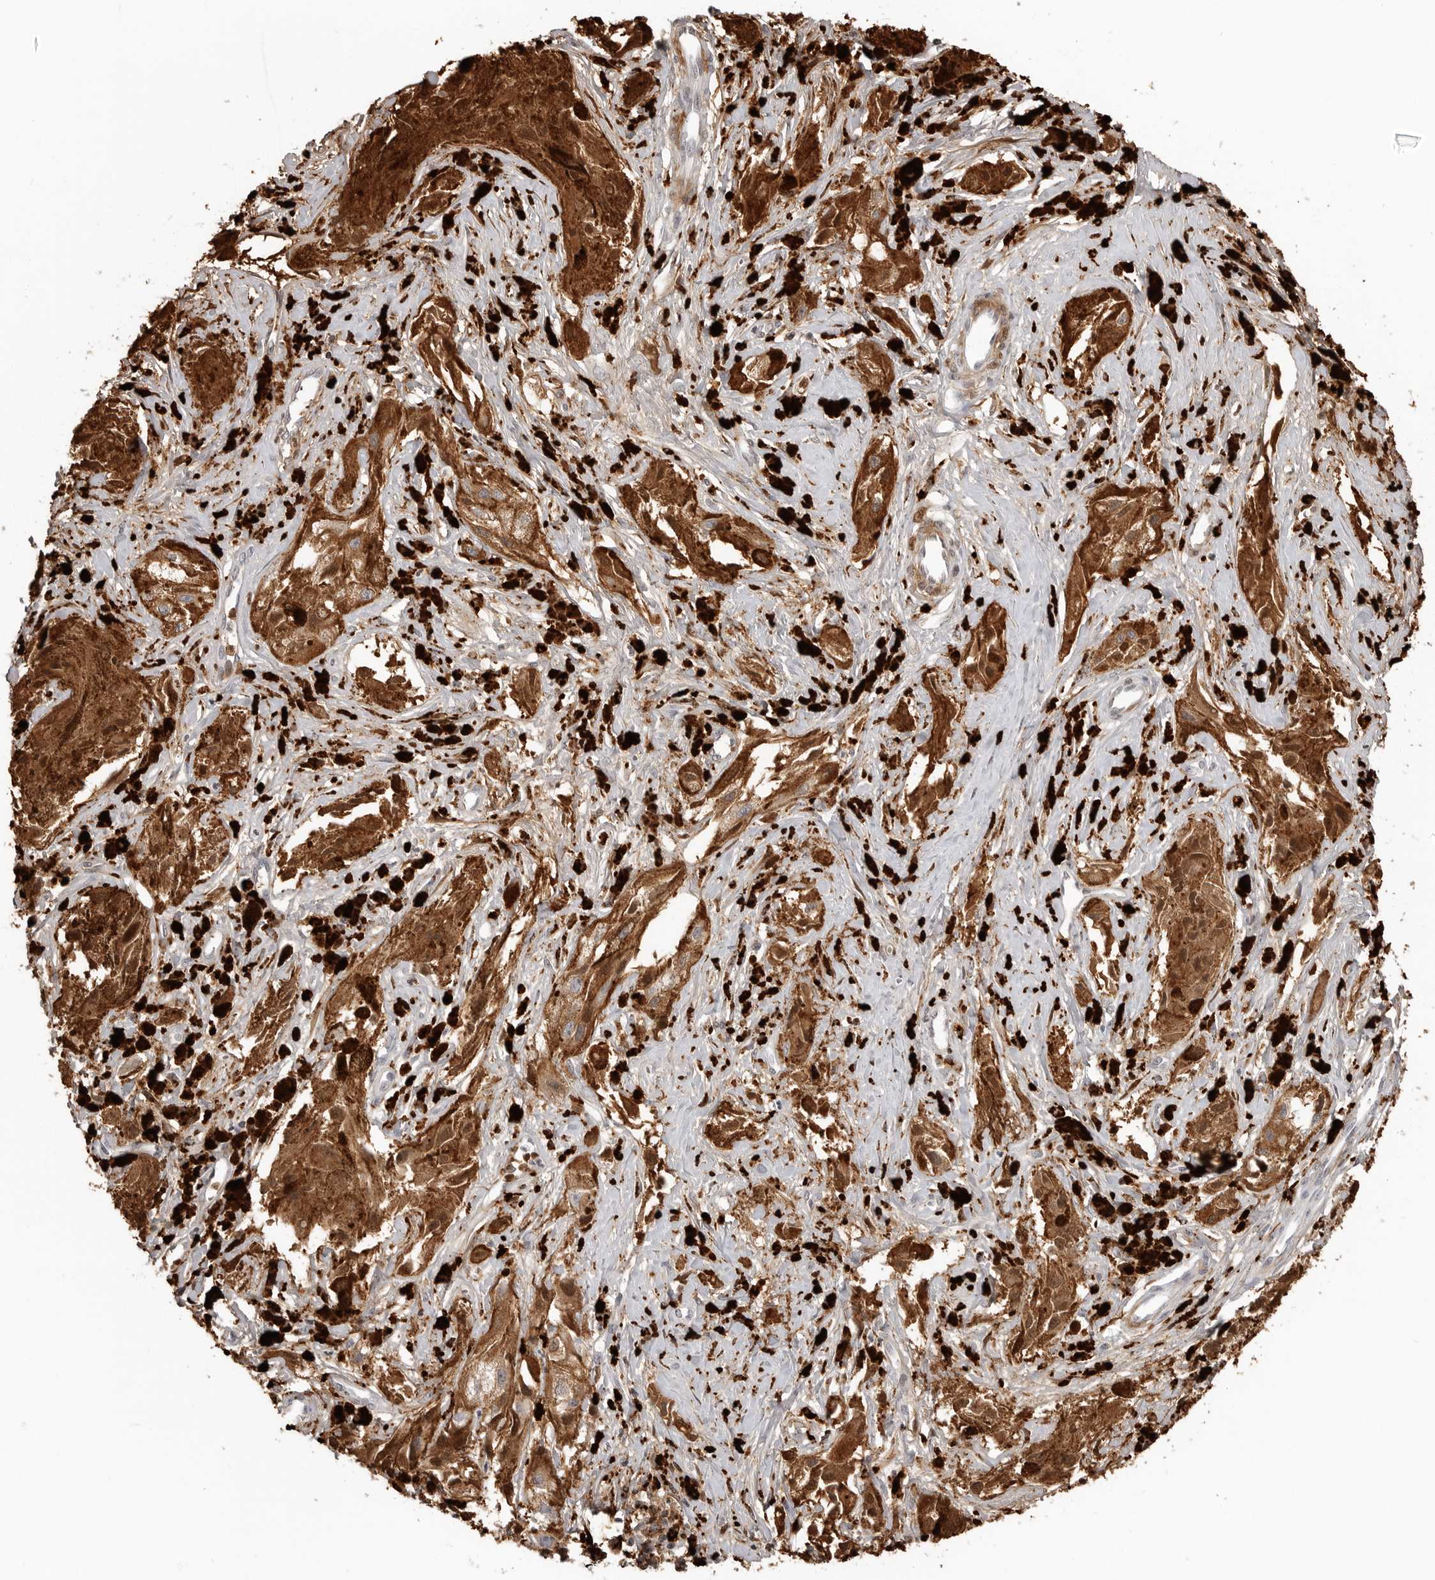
{"staining": {"intensity": "moderate", "quantity": ">75%", "location": "cytoplasmic/membranous"}, "tissue": "melanoma", "cell_type": "Tumor cells", "image_type": "cancer", "snomed": [{"axis": "morphology", "description": "Malignant melanoma, NOS"}, {"axis": "topography", "description": "Skin"}], "caption": "Melanoma stained for a protein demonstrates moderate cytoplasmic/membranous positivity in tumor cells.", "gene": "IFI30", "patient": {"sex": "male", "age": 88}}